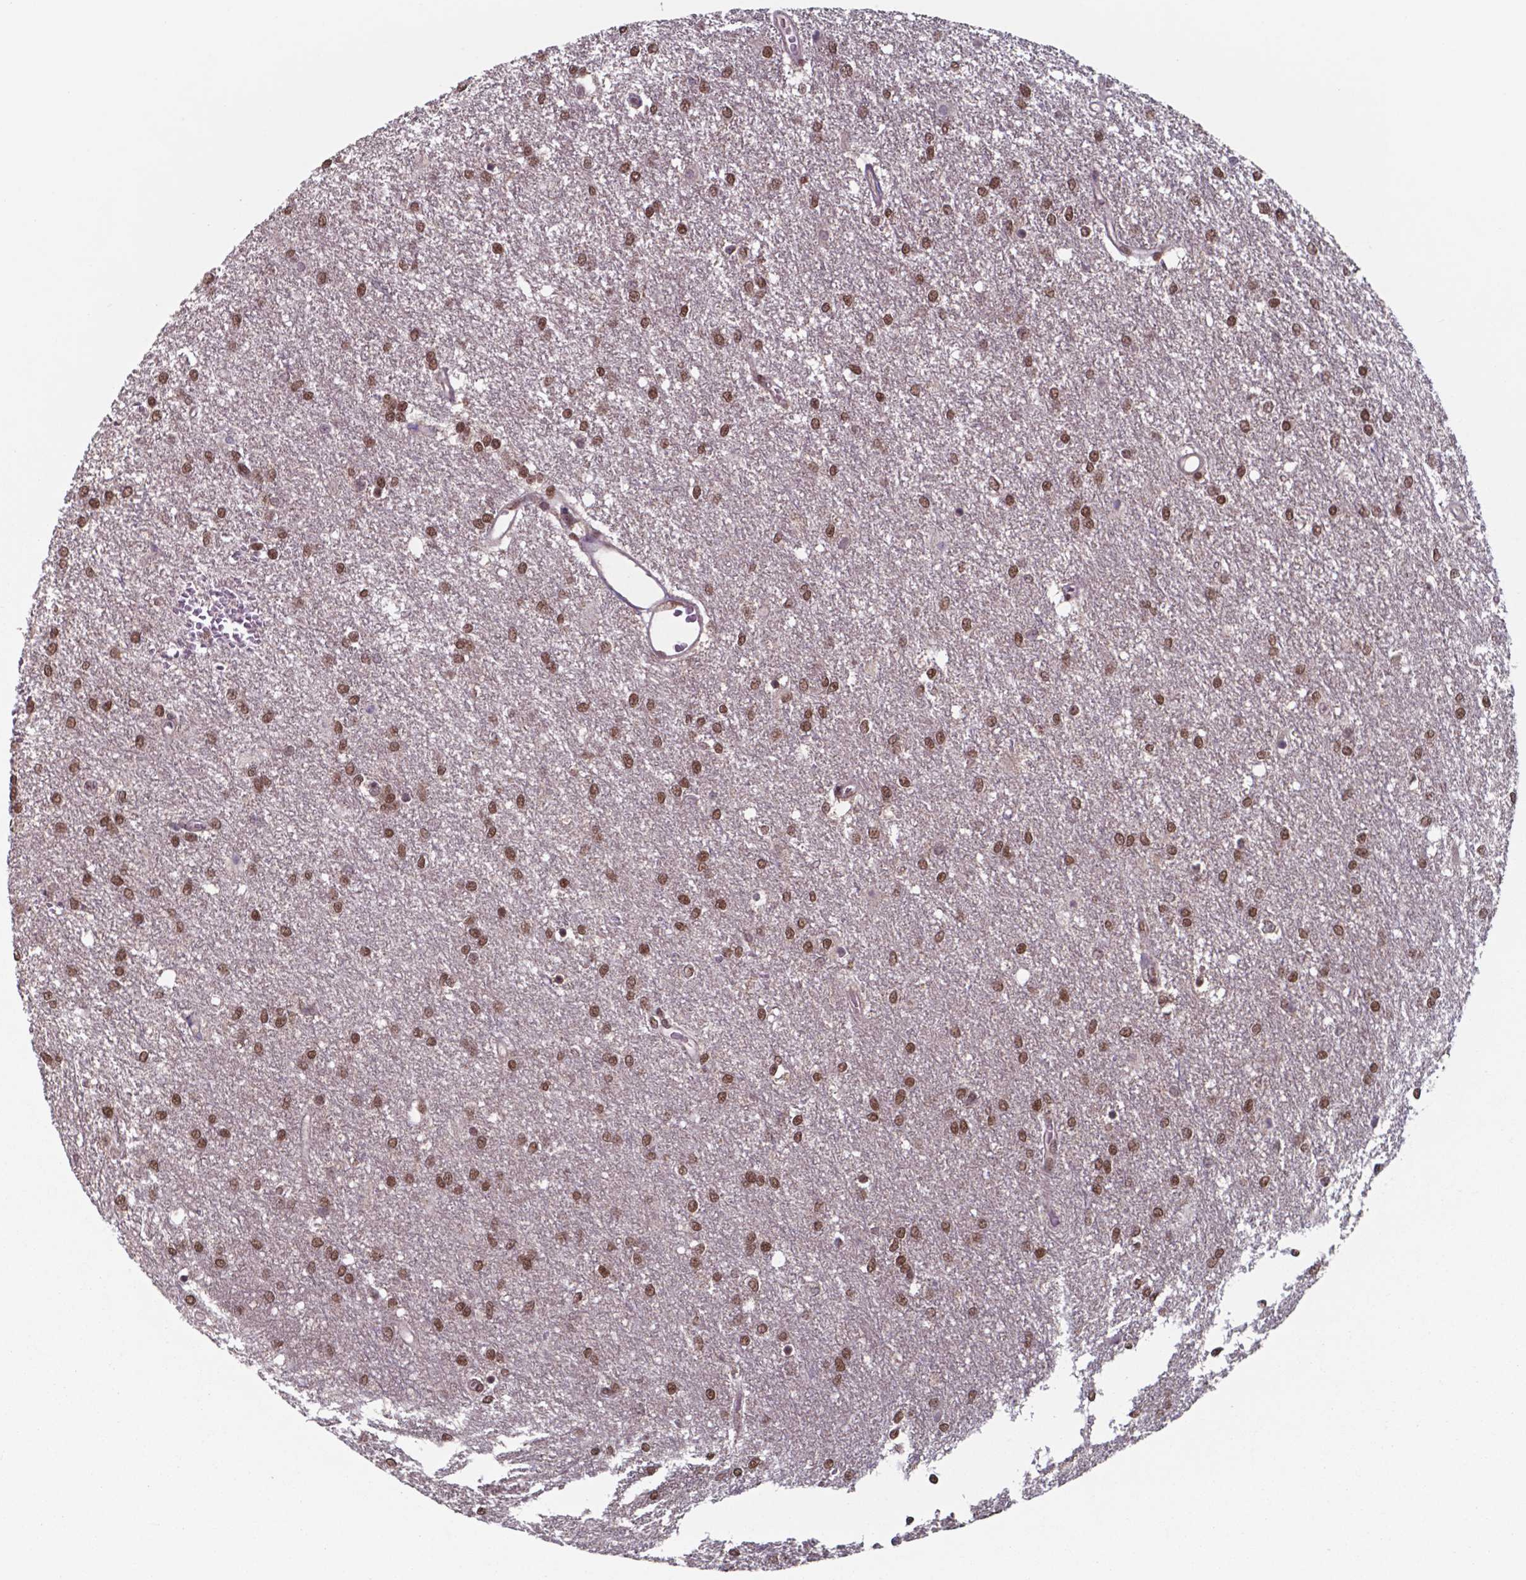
{"staining": {"intensity": "moderate", "quantity": ">75%", "location": "nuclear"}, "tissue": "glioma", "cell_type": "Tumor cells", "image_type": "cancer", "snomed": [{"axis": "morphology", "description": "Glioma, malignant, High grade"}, {"axis": "topography", "description": "Brain"}], "caption": "Glioma stained with a protein marker displays moderate staining in tumor cells.", "gene": "UBA1", "patient": {"sex": "female", "age": 61}}